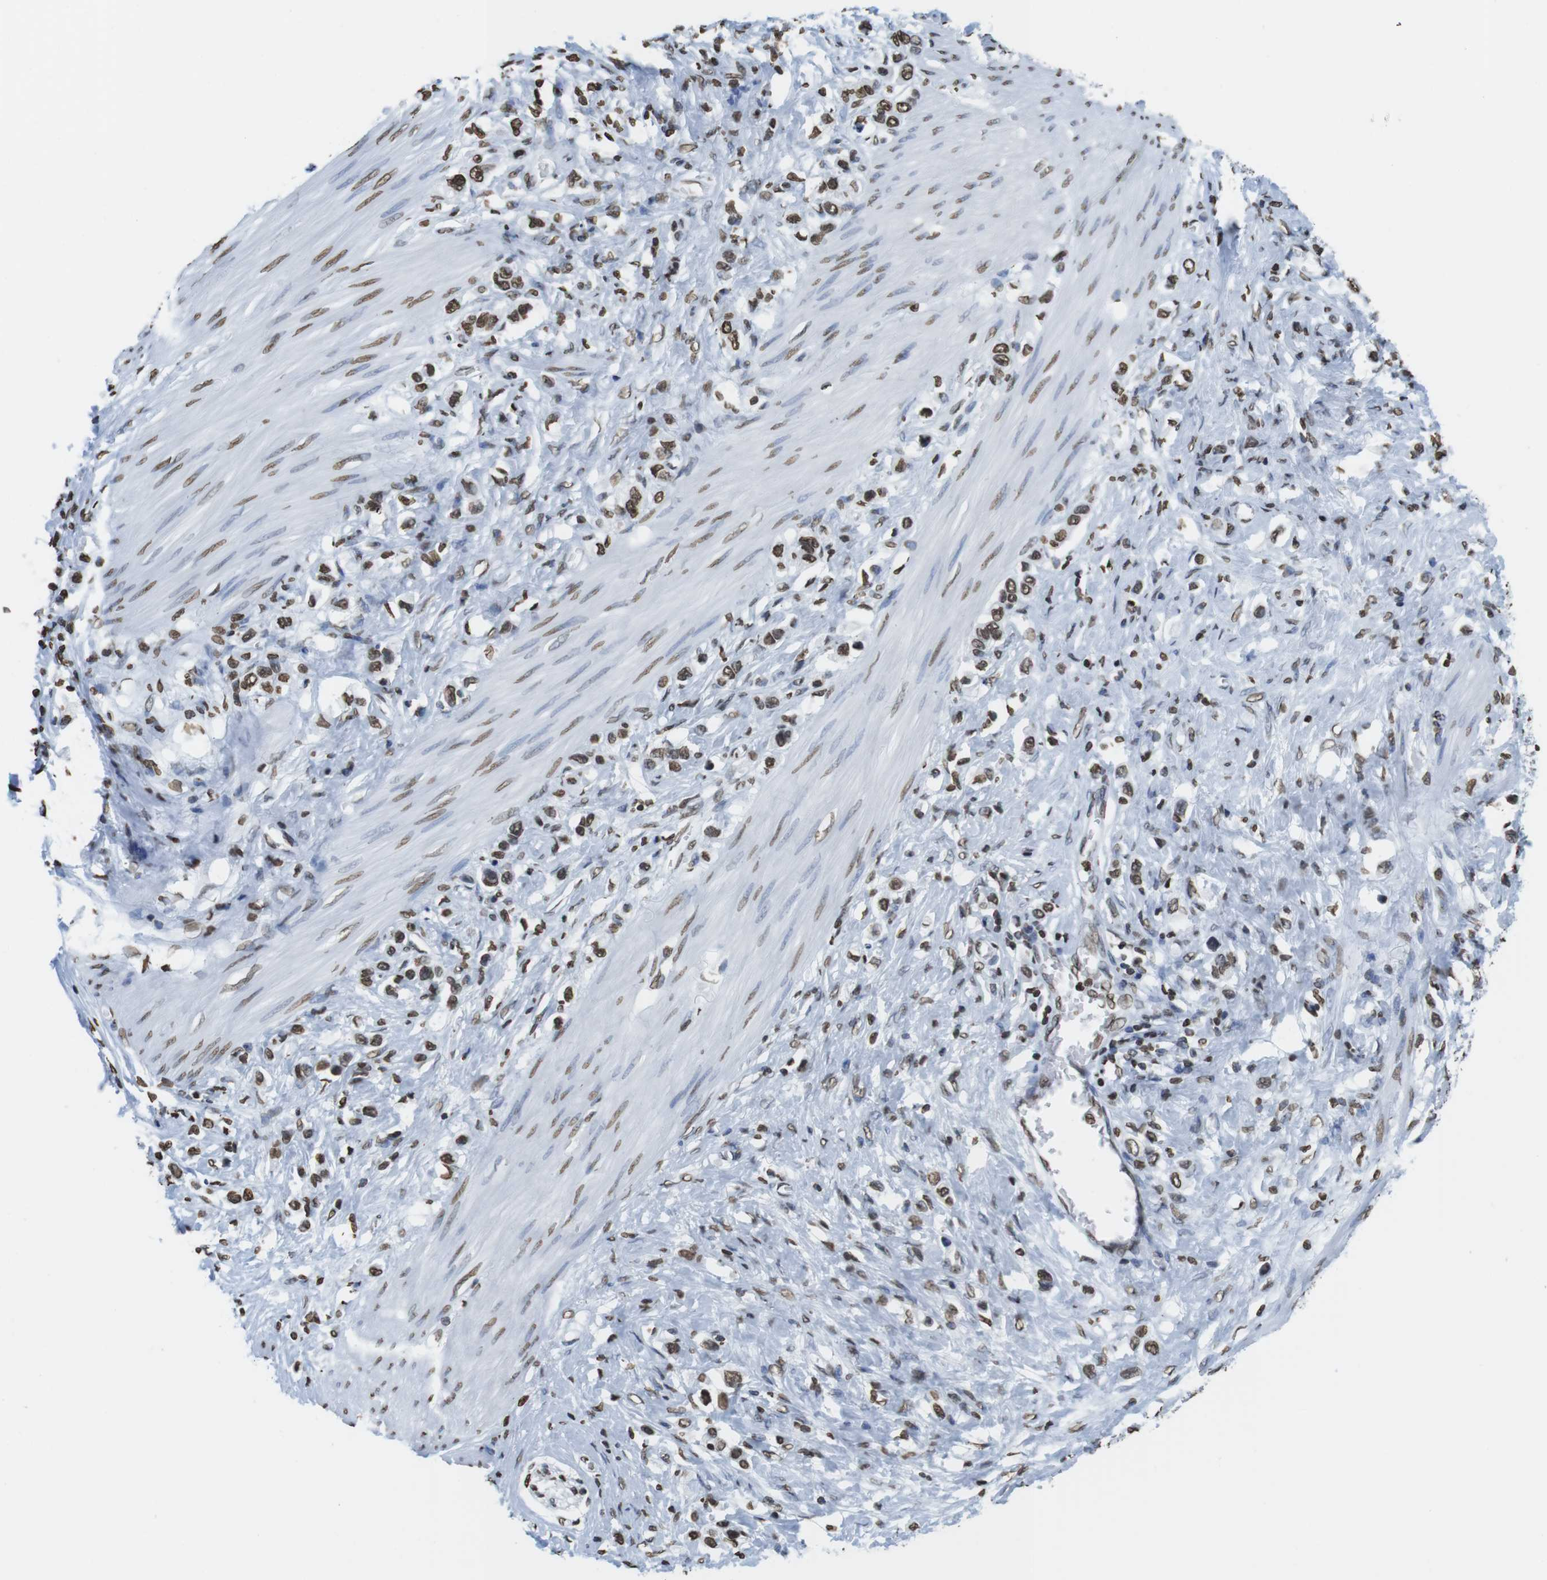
{"staining": {"intensity": "moderate", "quantity": ">75%", "location": "nuclear"}, "tissue": "stomach cancer", "cell_type": "Tumor cells", "image_type": "cancer", "snomed": [{"axis": "morphology", "description": "Adenocarcinoma, NOS"}, {"axis": "topography", "description": "Stomach"}], "caption": "IHC staining of stomach adenocarcinoma, which displays medium levels of moderate nuclear expression in about >75% of tumor cells indicating moderate nuclear protein staining. The staining was performed using DAB (brown) for protein detection and nuclei were counterstained in hematoxylin (blue).", "gene": "BSX", "patient": {"sex": "female", "age": 65}}